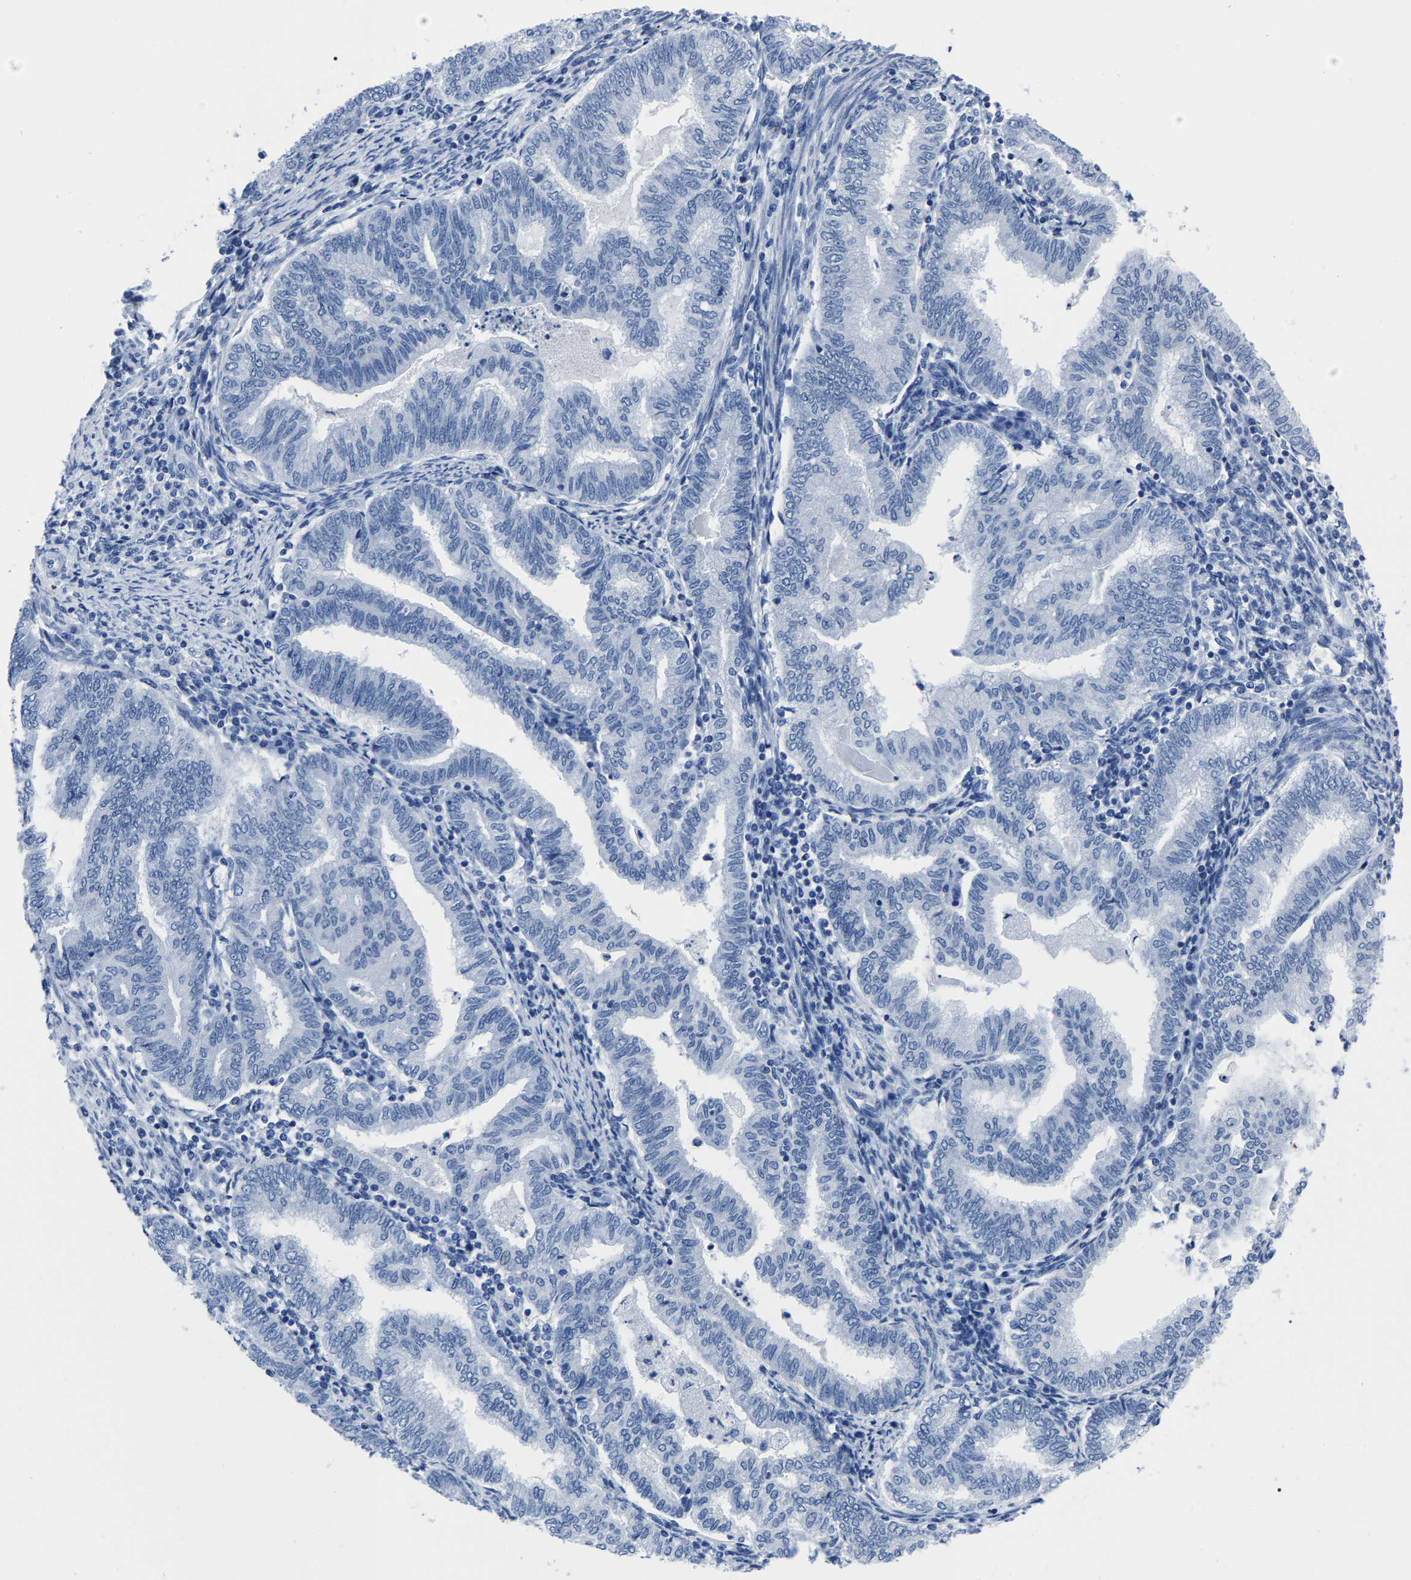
{"staining": {"intensity": "negative", "quantity": "none", "location": "none"}, "tissue": "endometrial cancer", "cell_type": "Tumor cells", "image_type": "cancer", "snomed": [{"axis": "morphology", "description": "Polyp, NOS"}, {"axis": "morphology", "description": "Adenocarcinoma, NOS"}, {"axis": "morphology", "description": "Adenoma, NOS"}, {"axis": "topography", "description": "Endometrium"}], "caption": "The image reveals no significant positivity in tumor cells of endometrial cancer (adenocarcinoma).", "gene": "IMPG2", "patient": {"sex": "female", "age": 79}}